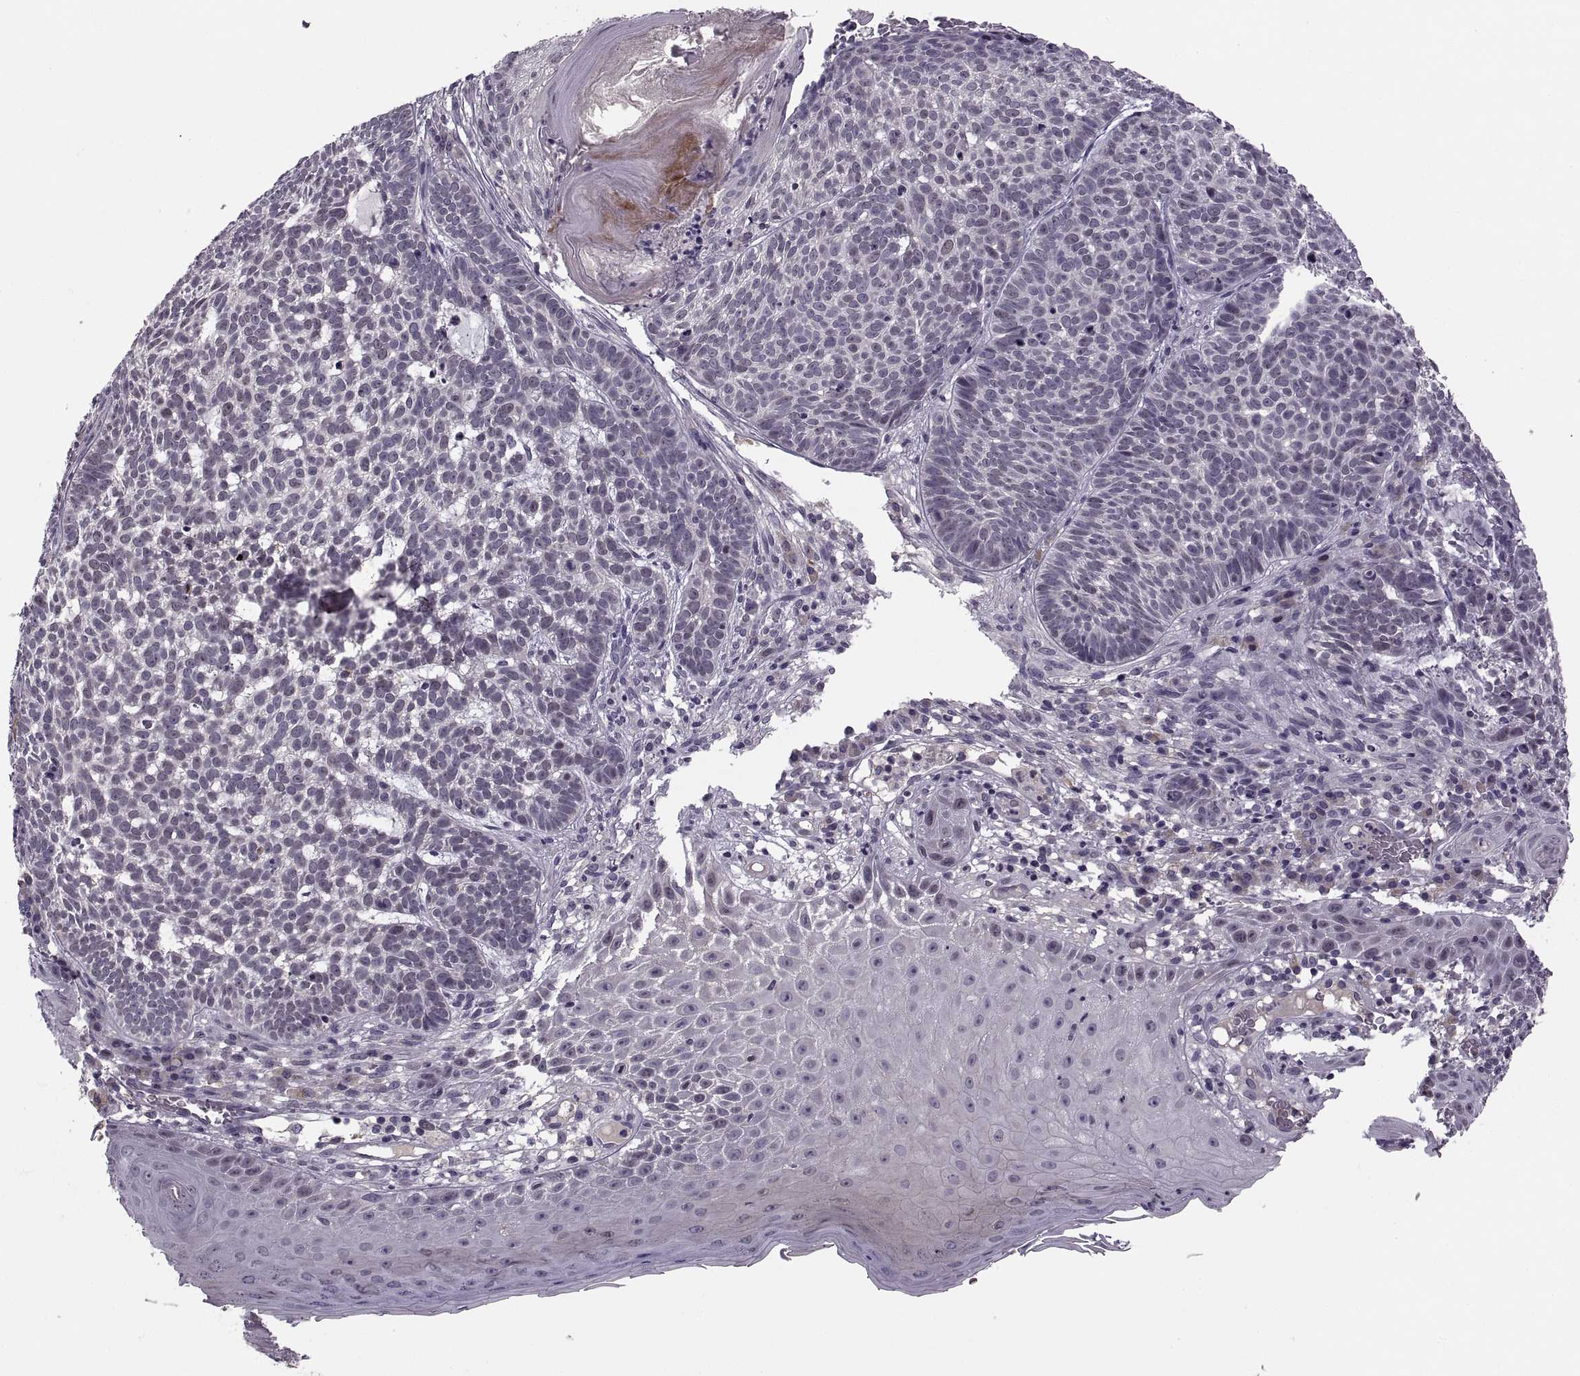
{"staining": {"intensity": "negative", "quantity": "none", "location": "none"}, "tissue": "skin cancer", "cell_type": "Tumor cells", "image_type": "cancer", "snomed": [{"axis": "morphology", "description": "Basal cell carcinoma"}, {"axis": "topography", "description": "Skin"}], "caption": "High power microscopy photomicrograph of an IHC photomicrograph of skin cancer (basal cell carcinoma), revealing no significant expression in tumor cells. The staining was performed using DAB to visualize the protein expression in brown, while the nuclei were stained in blue with hematoxylin (Magnification: 20x).", "gene": "CACNA1F", "patient": {"sex": "male", "age": 90}}